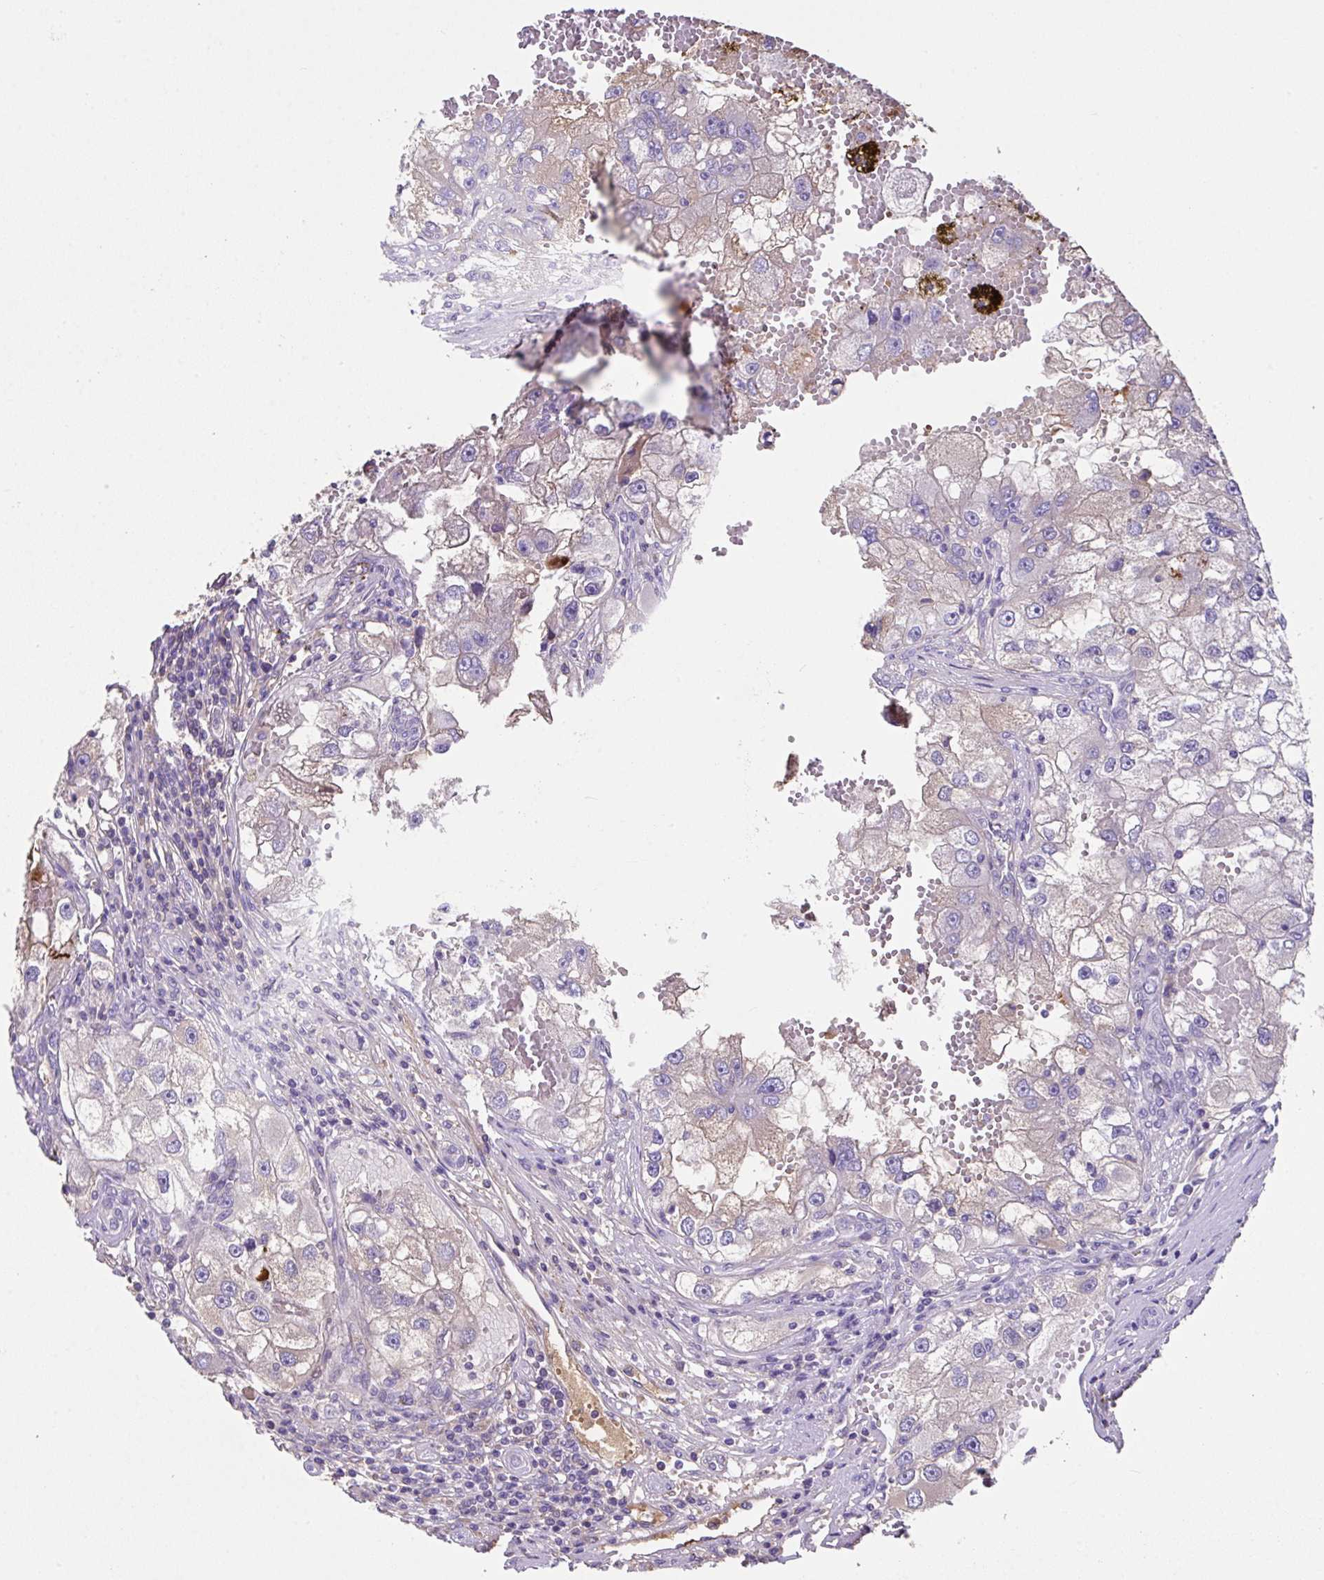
{"staining": {"intensity": "weak", "quantity": "<25%", "location": "cytoplasmic/membranous"}, "tissue": "renal cancer", "cell_type": "Tumor cells", "image_type": "cancer", "snomed": [{"axis": "morphology", "description": "Adenocarcinoma, NOS"}, {"axis": "topography", "description": "Kidney"}], "caption": "This is an immunohistochemistry photomicrograph of human renal cancer (adenocarcinoma). There is no expression in tumor cells.", "gene": "ZNF813", "patient": {"sex": "male", "age": 63}}